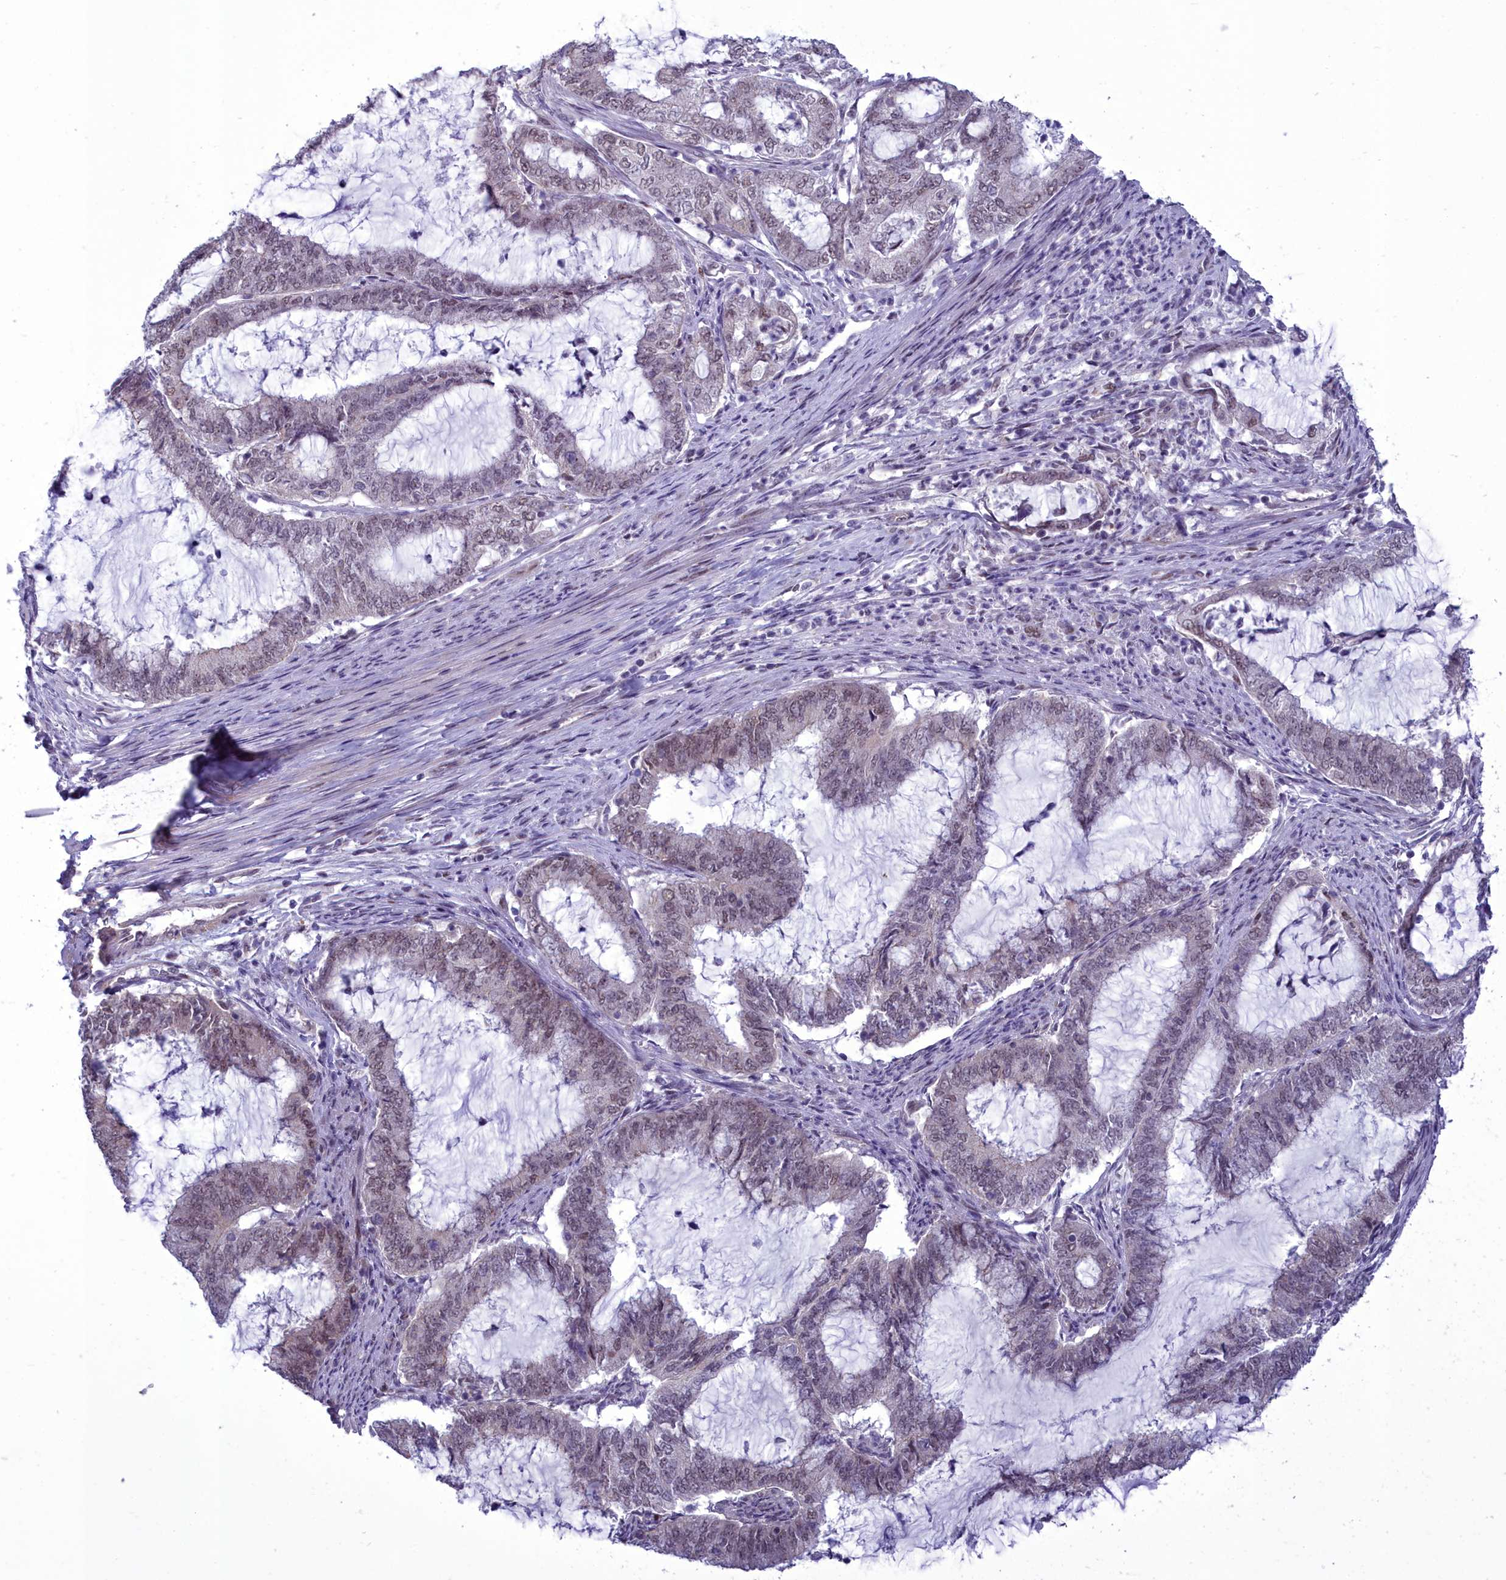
{"staining": {"intensity": "weak", "quantity": ">75%", "location": "nuclear"}, "tissue": "endometrial cancer", "cell_type": "Tumor cells", "image_type": "cancer", "snomed": [{"axis": "morphology", "description": "Adenocarcinoma, NOS"}, {"axis": "topography", "description": "Endometrium"}], "caption": "IHC micrograph of neoplastic tissue: endometrial cancer stained using IHC displays low levels of weak protein expression localized specifically in the nuclear of tumor cells, appearing as a nuclear brown color.", "gene": "CEACAM19", "patient": {"sex": "female", "age": 51}}